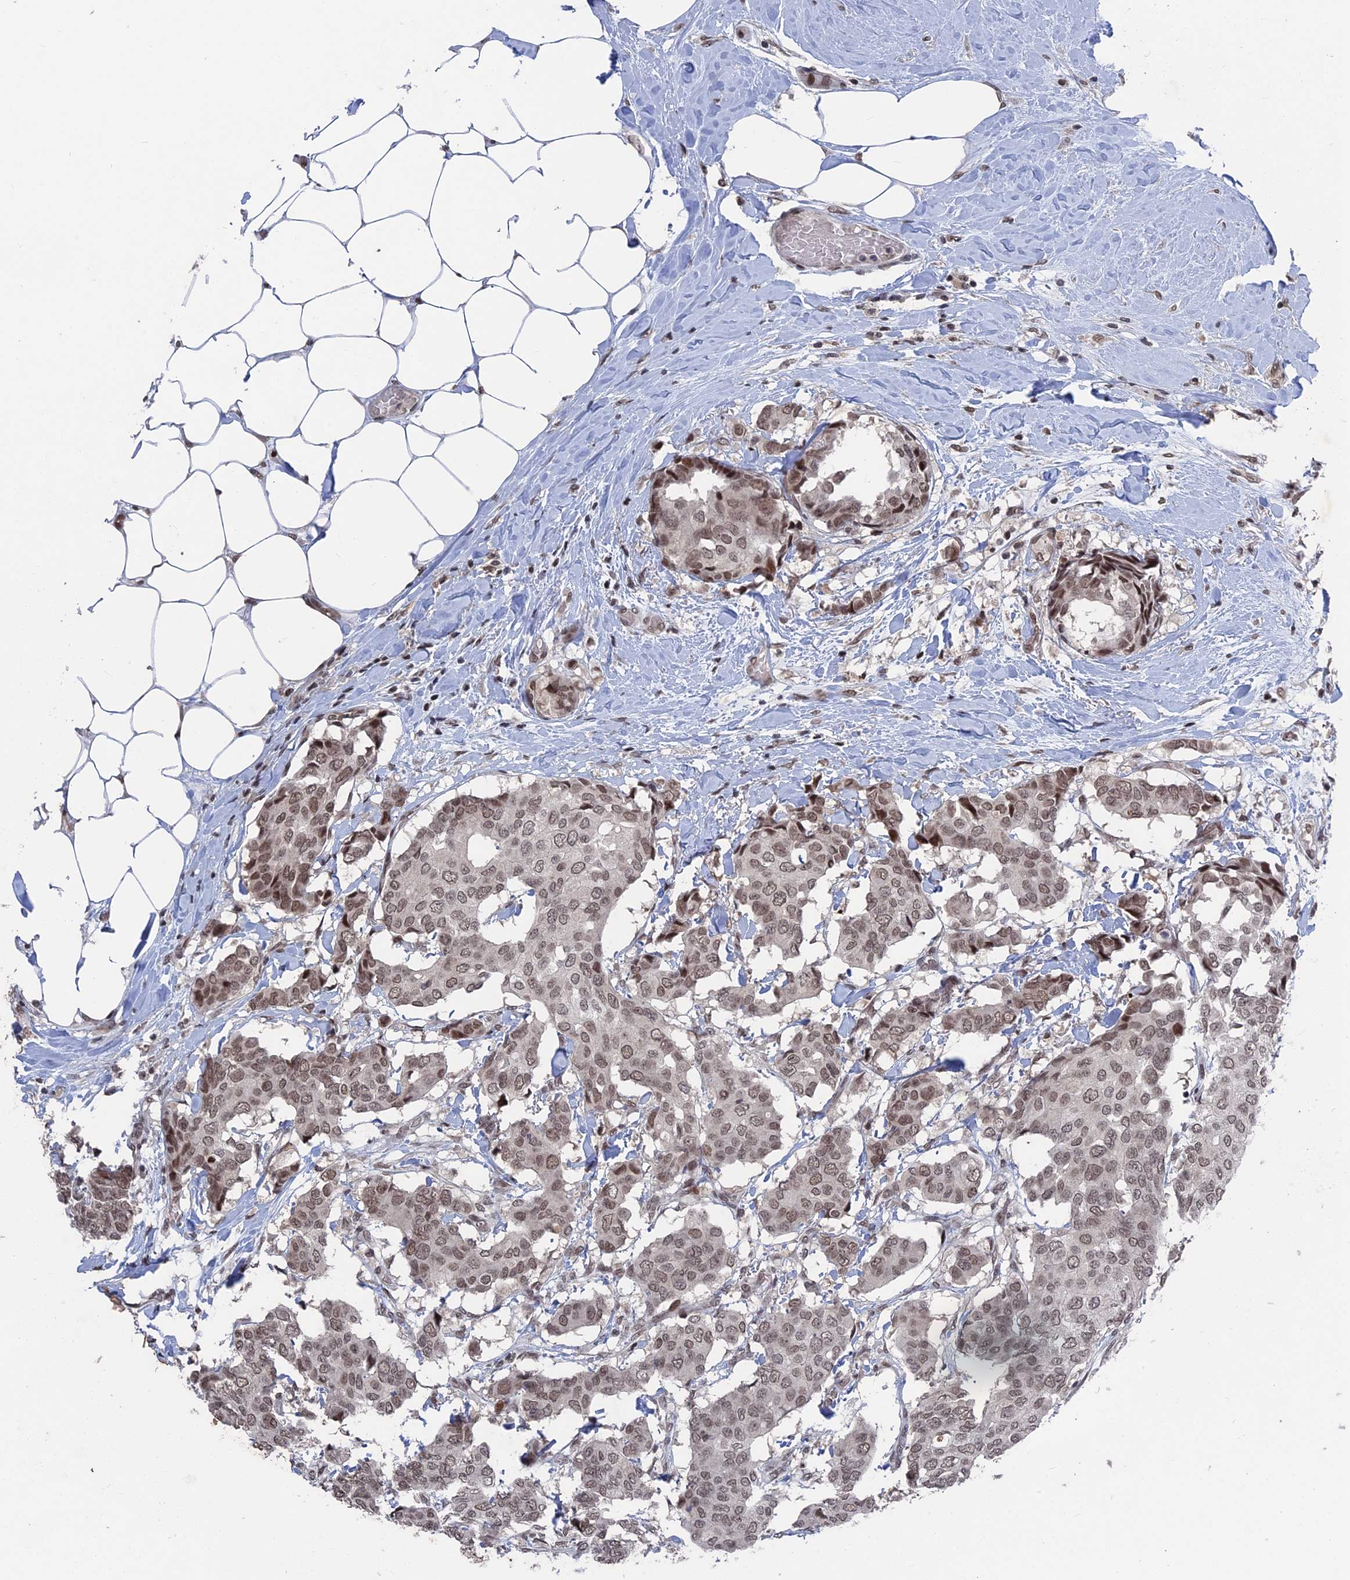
{"staining": {"intensity": "moderate", "quantity": ">75%", "location": "nuclear"}, "tissue": "breast cancer", "cell_type": "Tumor cells", "image_type": "cancer", "snomed": [{"axis": "morphology", "description": "Duct carcinoma"}, {"axis": "topography", "description": "Breast"}], "caption": "Human breast intraductal carcinoma stained for a protein (brown) reveals moderate nuclear positive positivity in approximately >75% of tumor cells.", "gene": "NR2C2AP", "patient": {"sex": "female", "age": 75}}